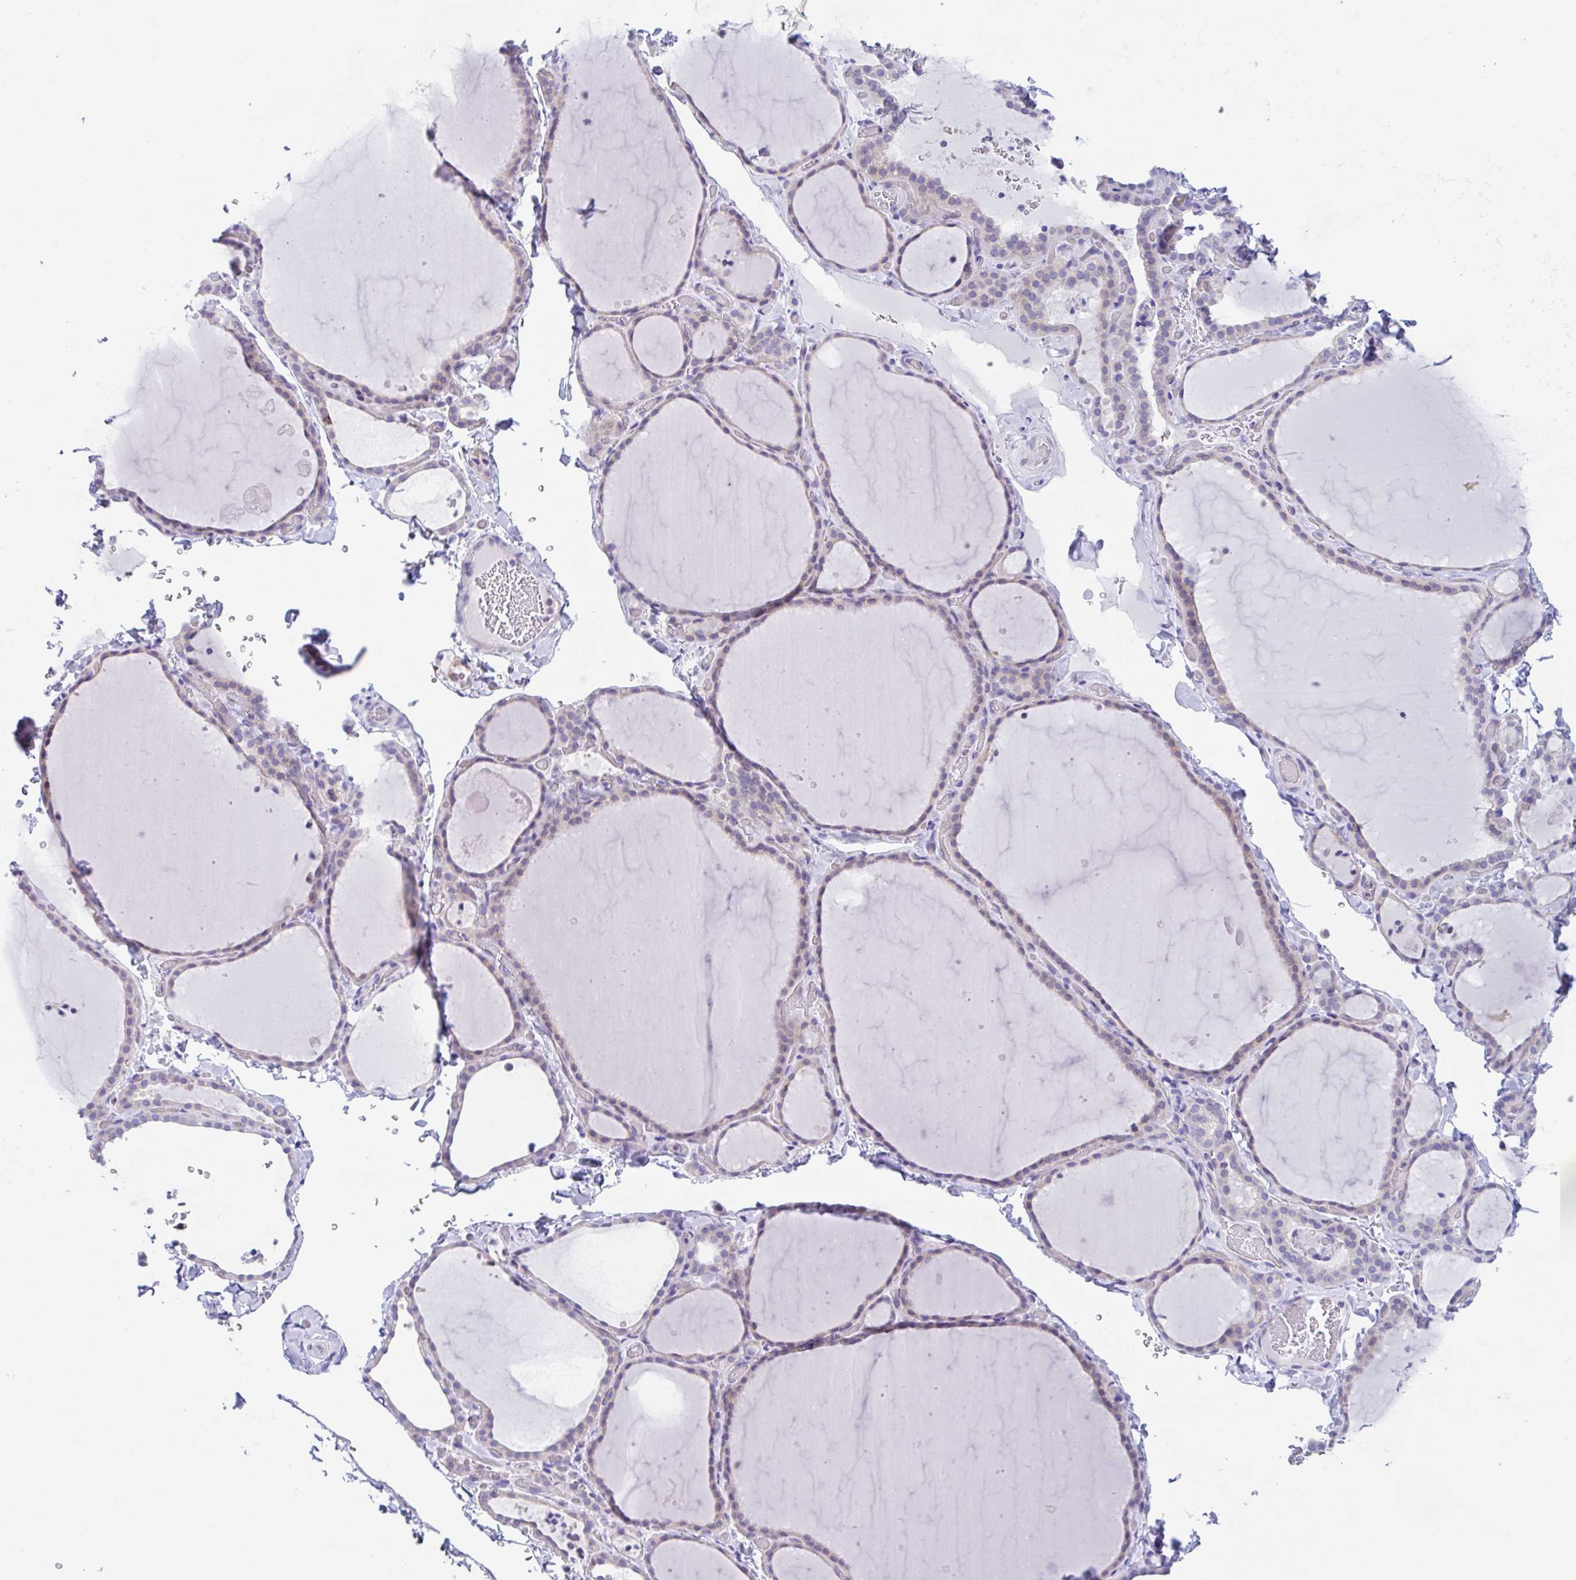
{"staining": {"intensity": "weak", "quantity": "25%-75%", "location": "cytoplasmic/membranous"}, "tissue": "thyroid gland", "cell_type": "Glandular cells", "image_type": "normal", "snomed": [{"axis": "morphology", "description": "Normal tissue, NOS"}, {"axis": "topography", "description": "Thyroid gland"}], "caption": "Immunohistochemical staining of unremarkable thyroid gland displays weak cytoplasmic/membranous protein expression in about 25%-75% of glandular cells.", "gene": "OR6N2", "patient": {"sex": "female", "age": 22}}